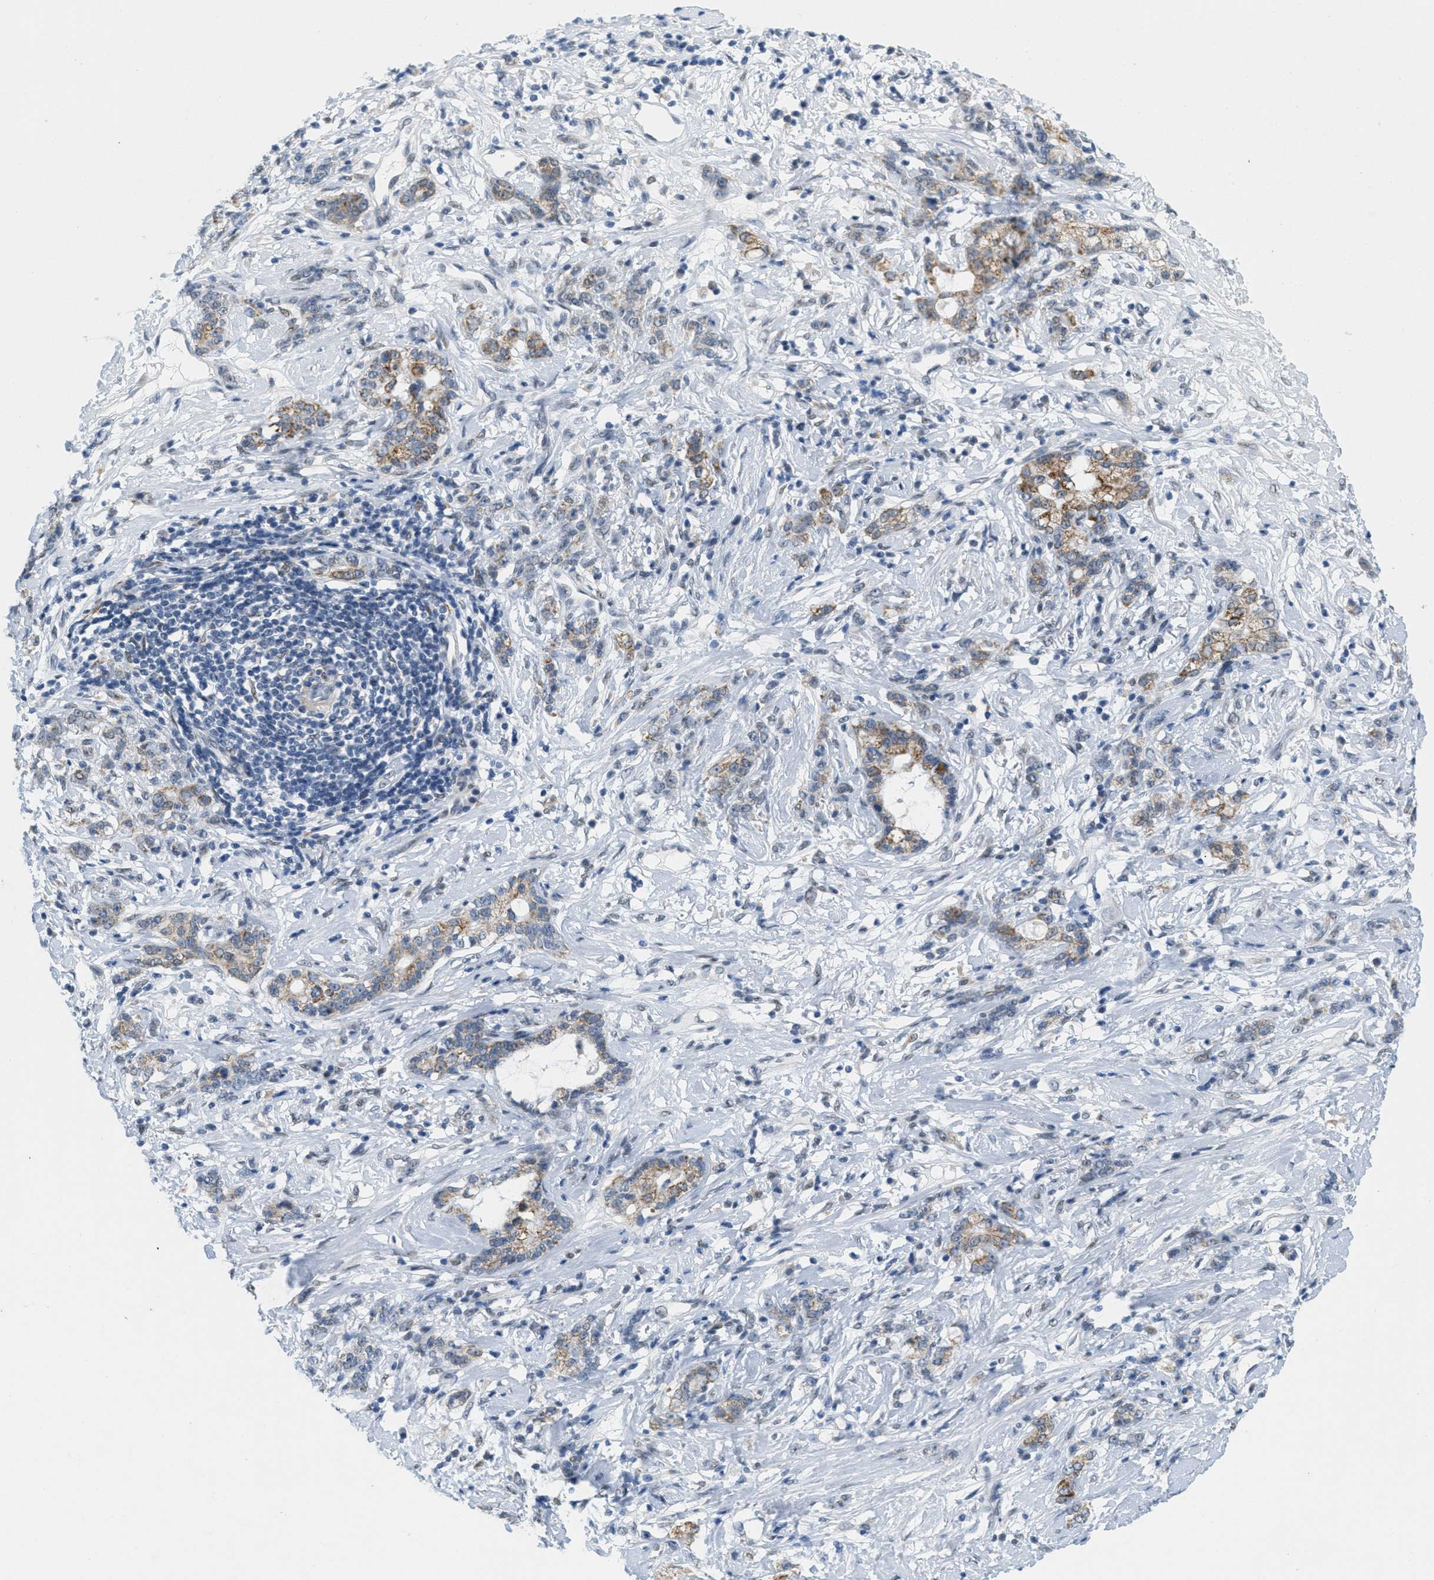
{"staining": {"intensity": "moderate", "quantity": ">75%", "location": "cytoplasmic/membranous"}, "tissue": "stomach cancer", "cell_type": "Tumor cells", "image_type": "cancer", "snomed": [{"axis": "morphology", "description": "Adenocarcinoma, NOS"}, {"axis": "topography", "description": "Stomach, lower"}], "caption": "Tumor cells show moderate cytoplasmic/membranous positivity in approximately >75% of cells in stomach cancer (adenocarcinoma).", "gene": "HS3ST2", "patient": {"sex": "male", "age": 88}}